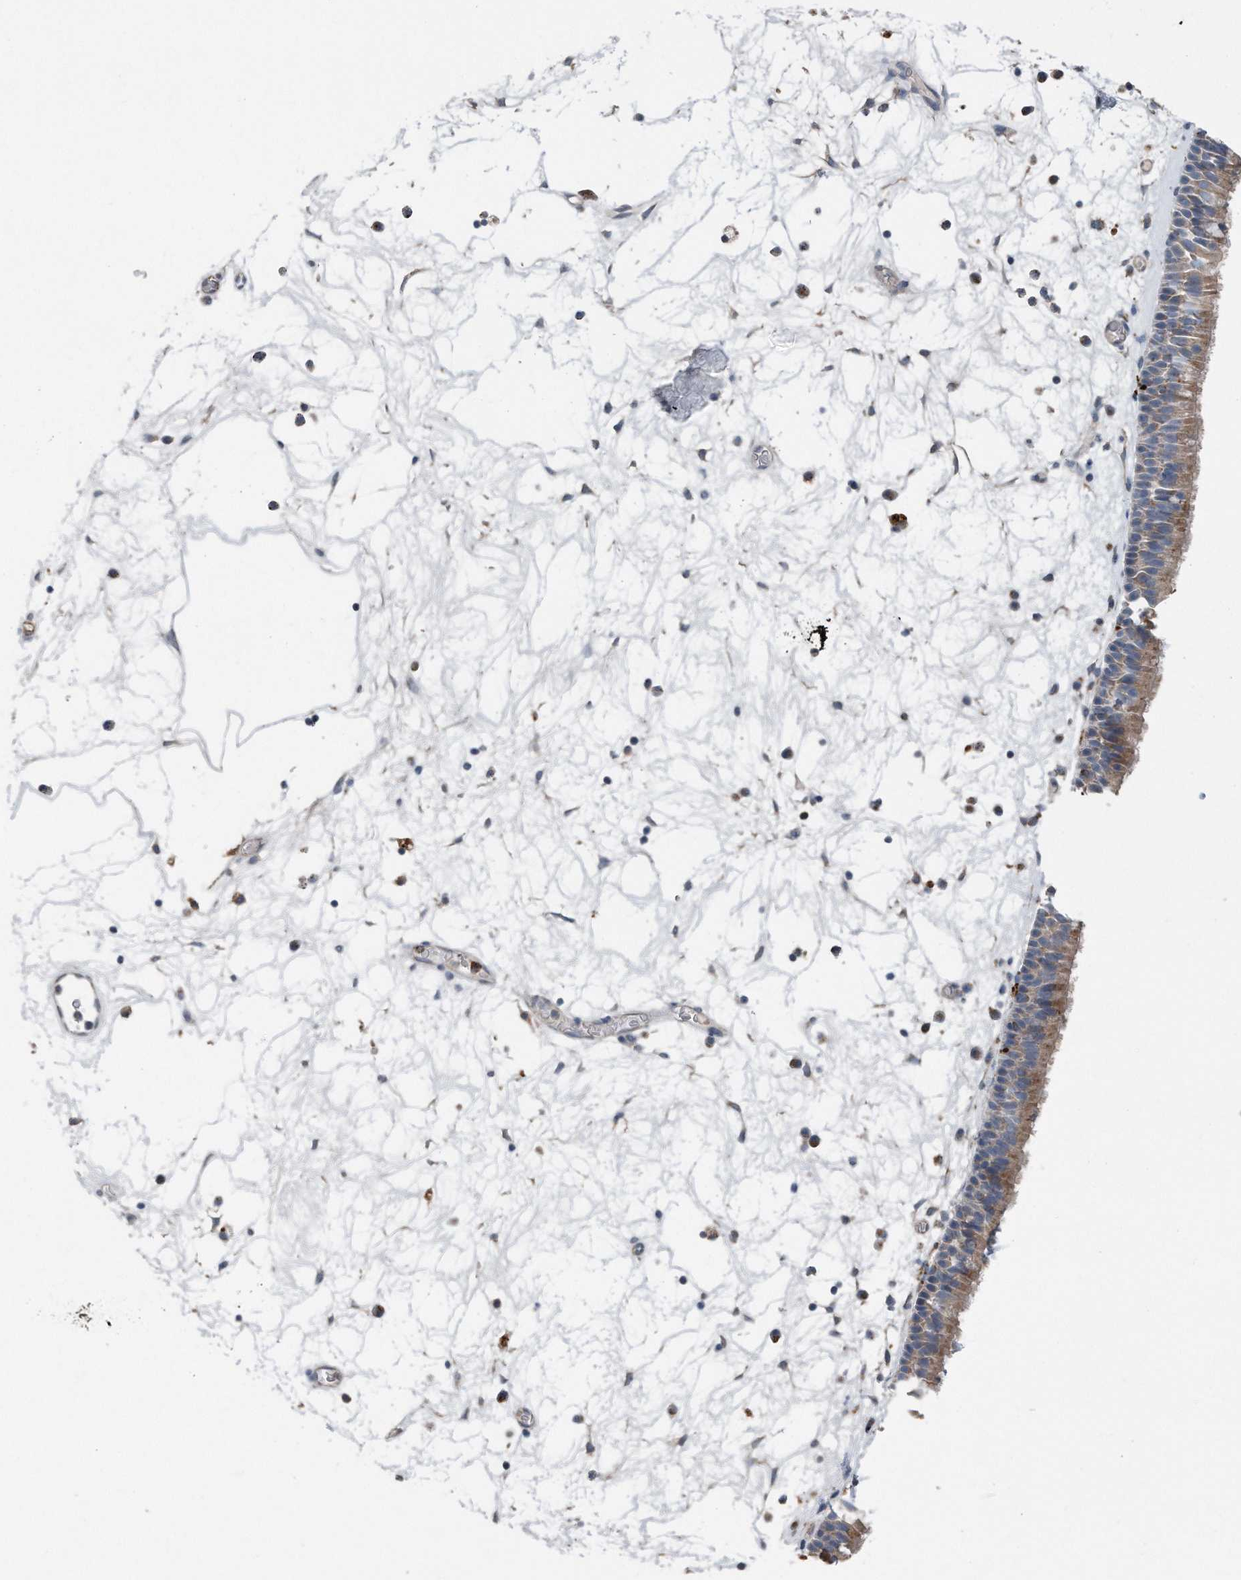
{"staining": {"intensity": "moderate", "quantity": "25%-75%", "location": "cytoplasmic/membranous"}, "tissue": "nasopharynx", "cell_type": "Respiratory epithelial cells", "image_type": "normal", "snomed": [{"axis": "morphology", "description": "Normal tissue, NOS"}, {"axis": "morphology", "description": "Inflammation, NOS"}, {"axis": "morphology", "description": "Malignant melanoma, Metastatic site"}, {"axis": "topography", "description": "Nasopharynx"}], "caption": "Immunohistochemistry (IHC) histopathology image of benign nasopharynx: nasopharynx stained using immunohistochemistry (IHC) demonstrates medium levels of moderate protein expression localized specifically in the cytoplasmic/membranous of respiratory epithelial cells, appearing as a cytoplasmic/membranous brown color.", "gene": "ZNF772", "patient": {"sex": "male", "age": 70}}